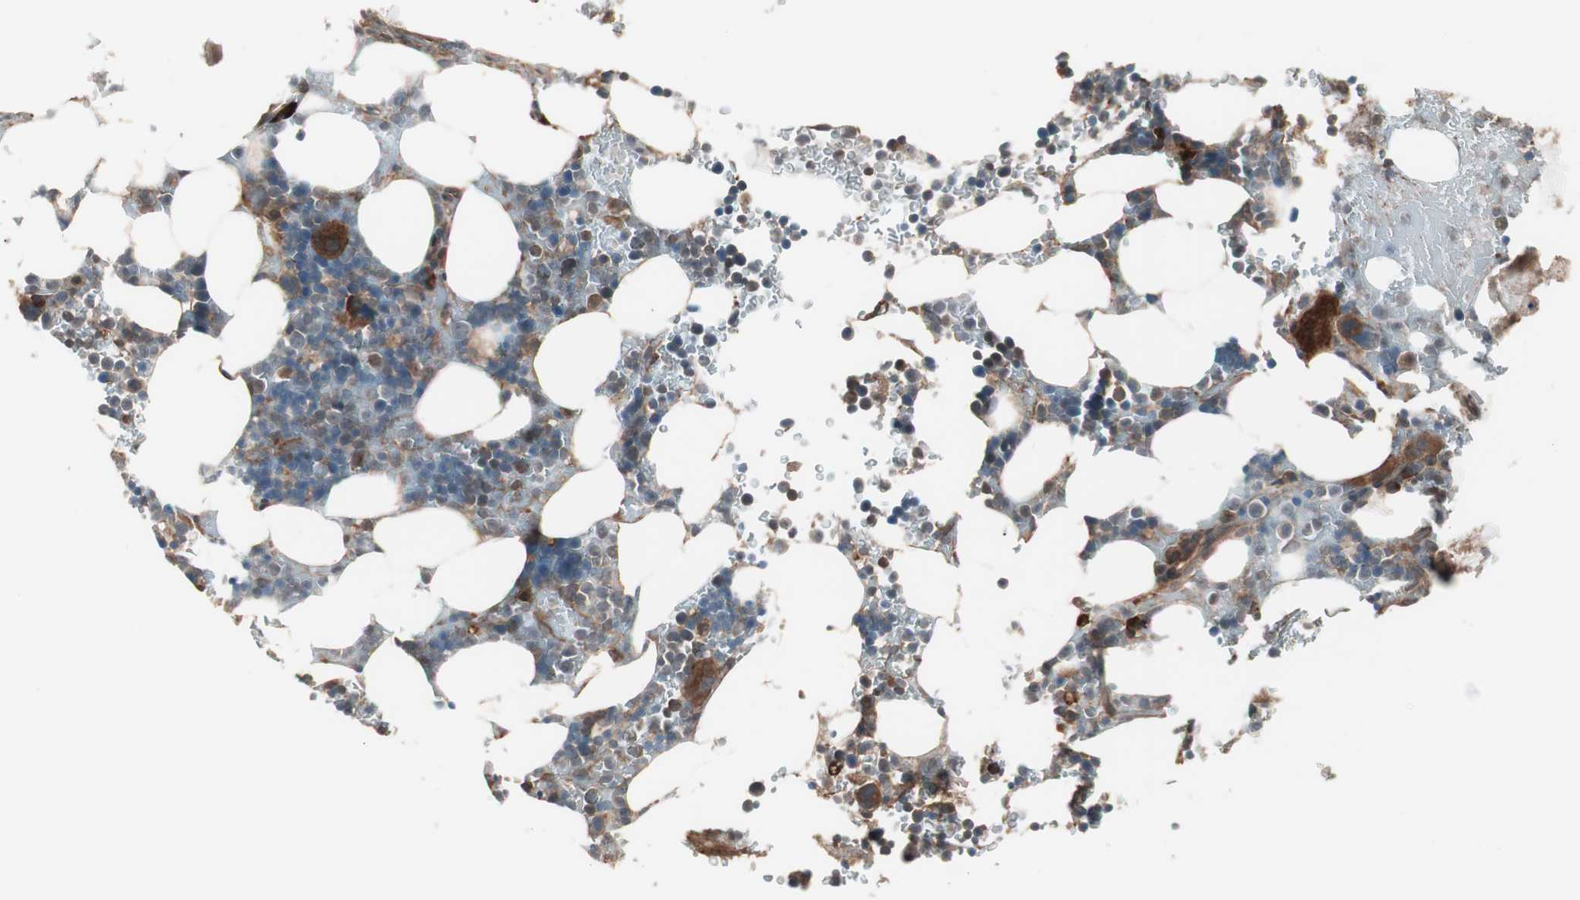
{"staining": {"intensity": "moderate", "quantity": "25%-75%", "location": "cytoplasmic/membranous,nuclear"}, "tissue": "bone marrow", "cell_type": "Hematopoietic cells", "image_type": "normal", "snomed": [{"axis": "morphology", "description": "Normal tissue, NOS"}, {"axis": "topography", "description": "Bone marrow"}], "caption": "Bone marrow stained with immunohistochemistry (IHC) displays moderate cytoplasmic/membranous,nuclear expression in about 25%-75% of hematopoietic cells. The protein is shown in brown color, while the nuclei are stained blue.", "gene": "TFPI", "patient": {"sex": "female", "age": 73}}